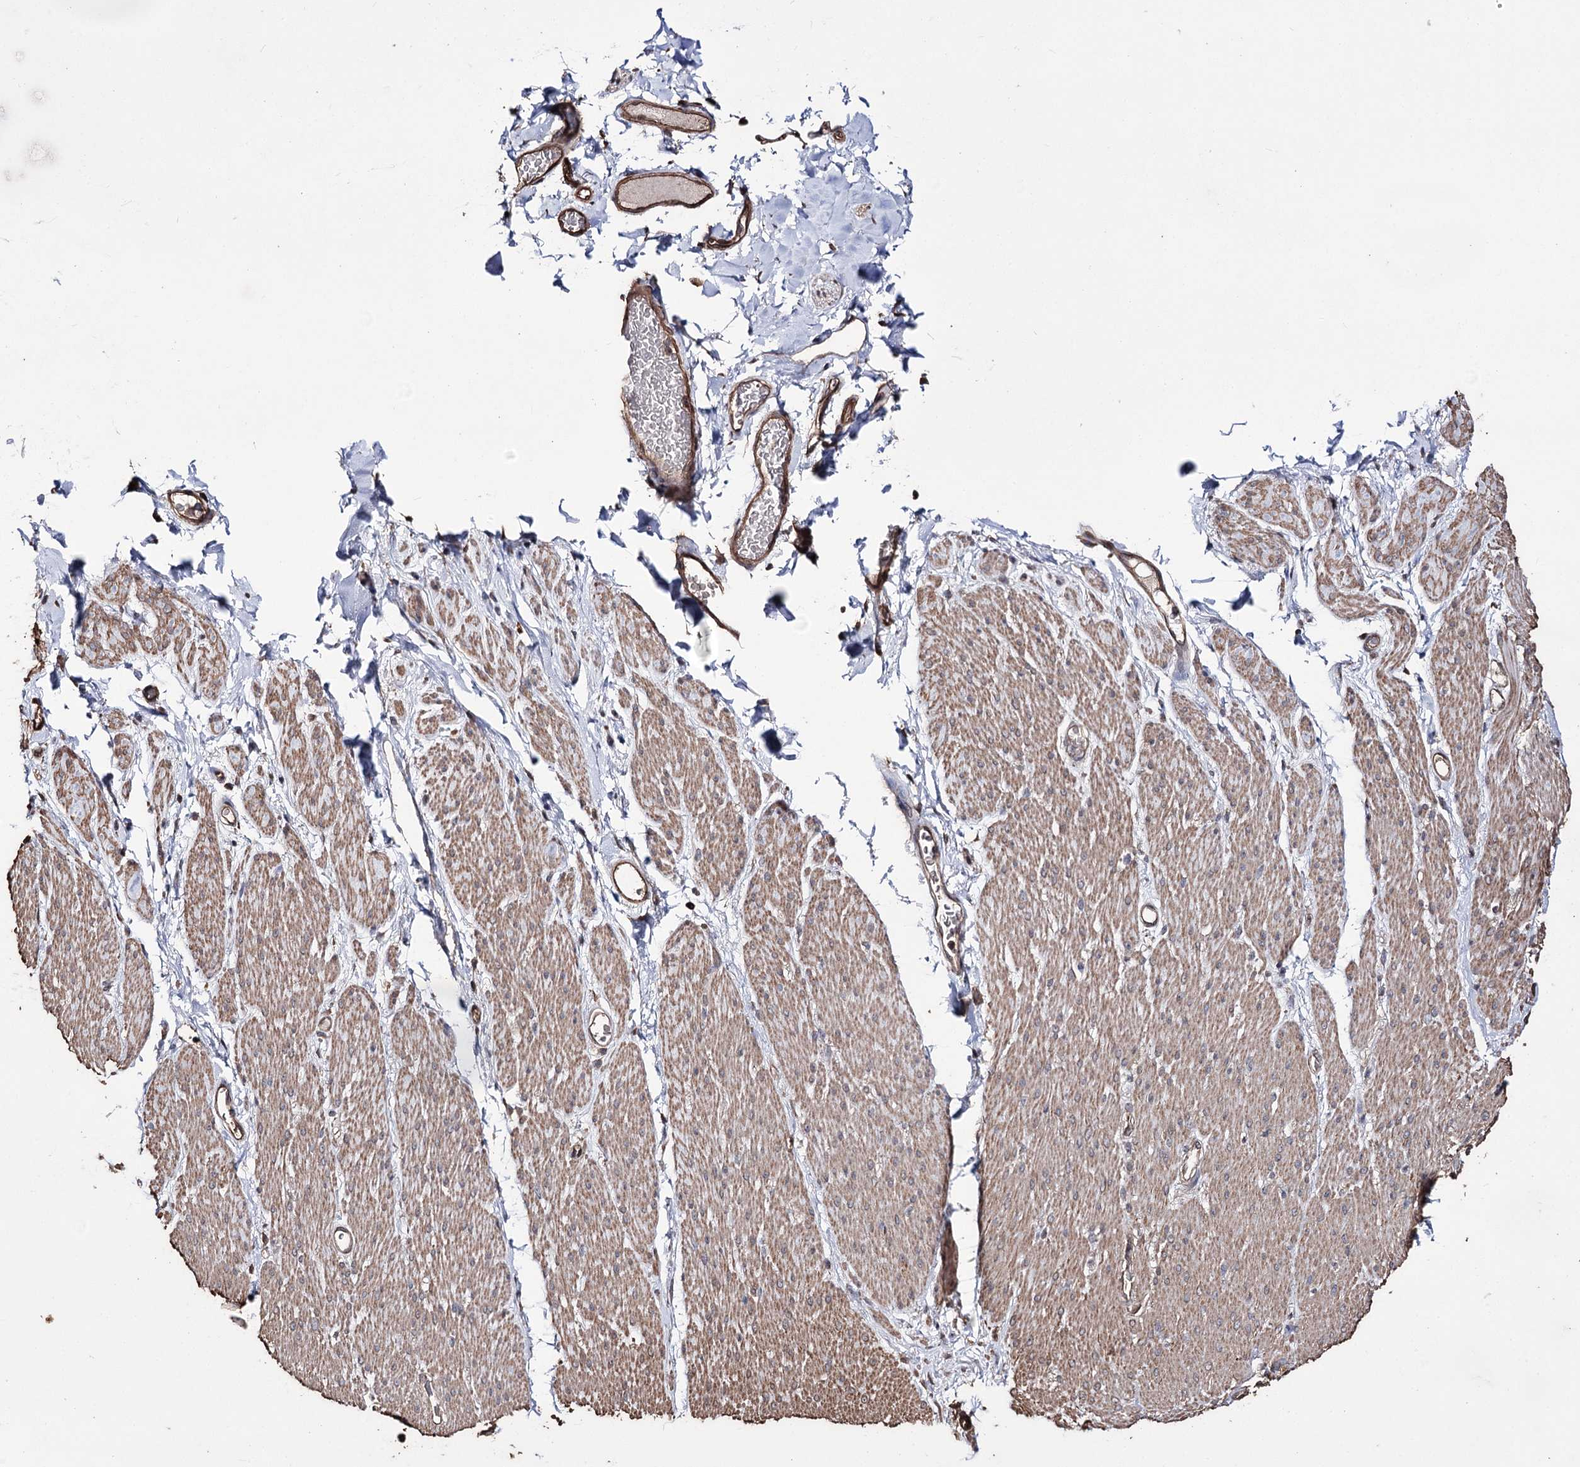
{"staining": {"intensity": "moderate", "quantity": ">75%", "location": "cytoplasmic/membranous"}, "tissue": "adipose tissue", "cell_type": "Adipocytes", "image_type": "normal", "snomed": [{"axis": "morphology", "description": "Normal tissue, NOS"}, {"axis": "topography", "description": "Colon"}, {"axis": "topography", "description": "Peripheral nerve tissue"}], "caption": "Immunohistochemical staining of normal human adipose tissue demonstrates >75% levels of moderate cytoplasmic/membranous protein positivity in approximately >75% of adipocytes. (Brightfield microscopy of DAB IHC at high magnification).", "gene": "ZNF662", "patient": {"sex": "female", "age": 61}}